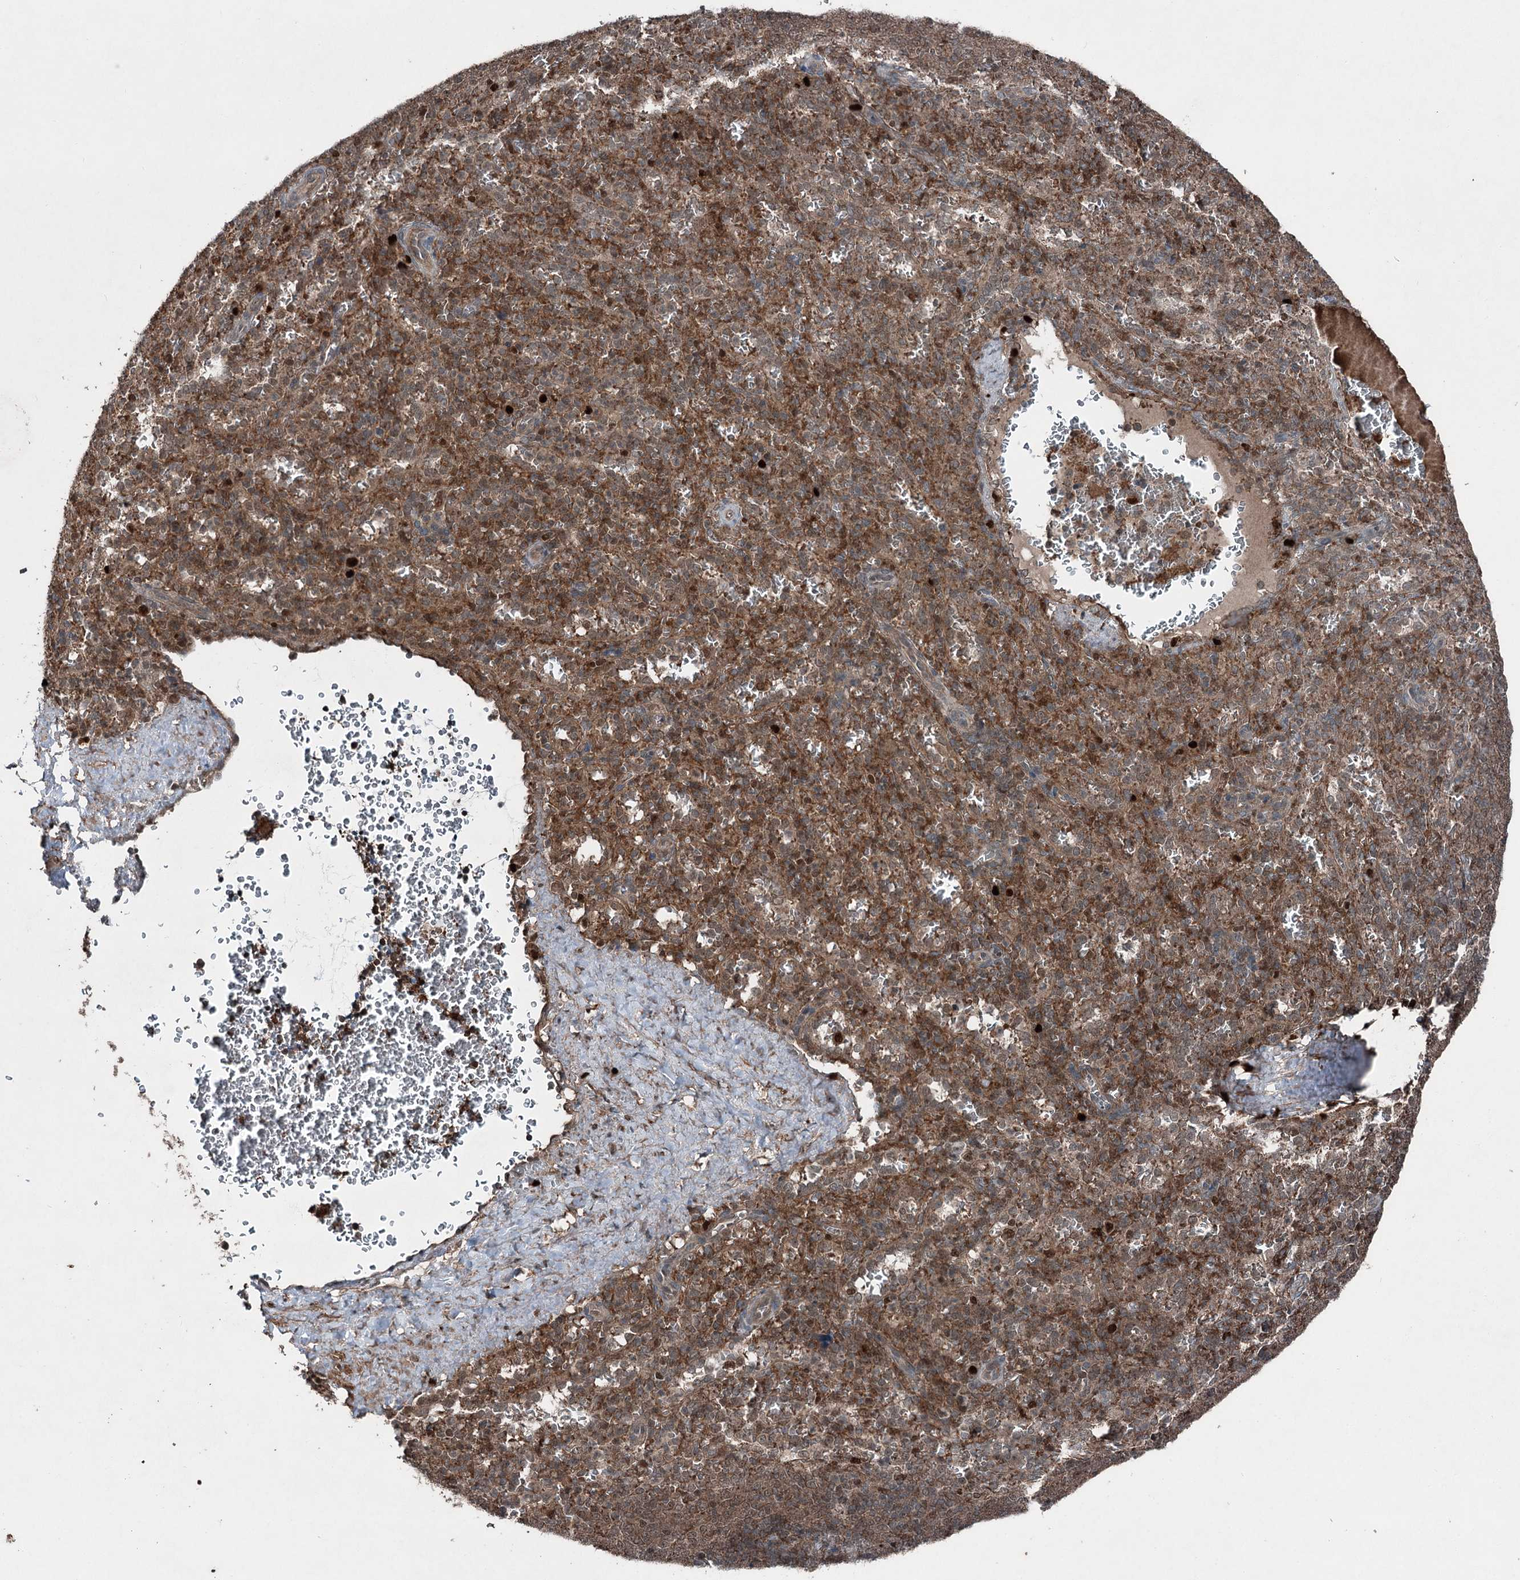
{"staining": {"intensity": "moderate", "quantity": "25%-75%", "location": "cytoplasmic/membranous"}, "tissue": "spleen", "cell_type": "Cells in red pulp", "image_type": "normal", "snomed": [{"axis": "morphology", "description": "Normal tissue, NOS"}, {"axis": "topography", "description": "Spleen"}], "caption": "Protein expression by immunohistochemistry (IHC) reveals moderate cytoplasmic/membranous expression in about 25%-75% of cells in red pulp in benign spleen.", "gene": "BORCS7", "patient": {"sex": "female", "age": 21}}